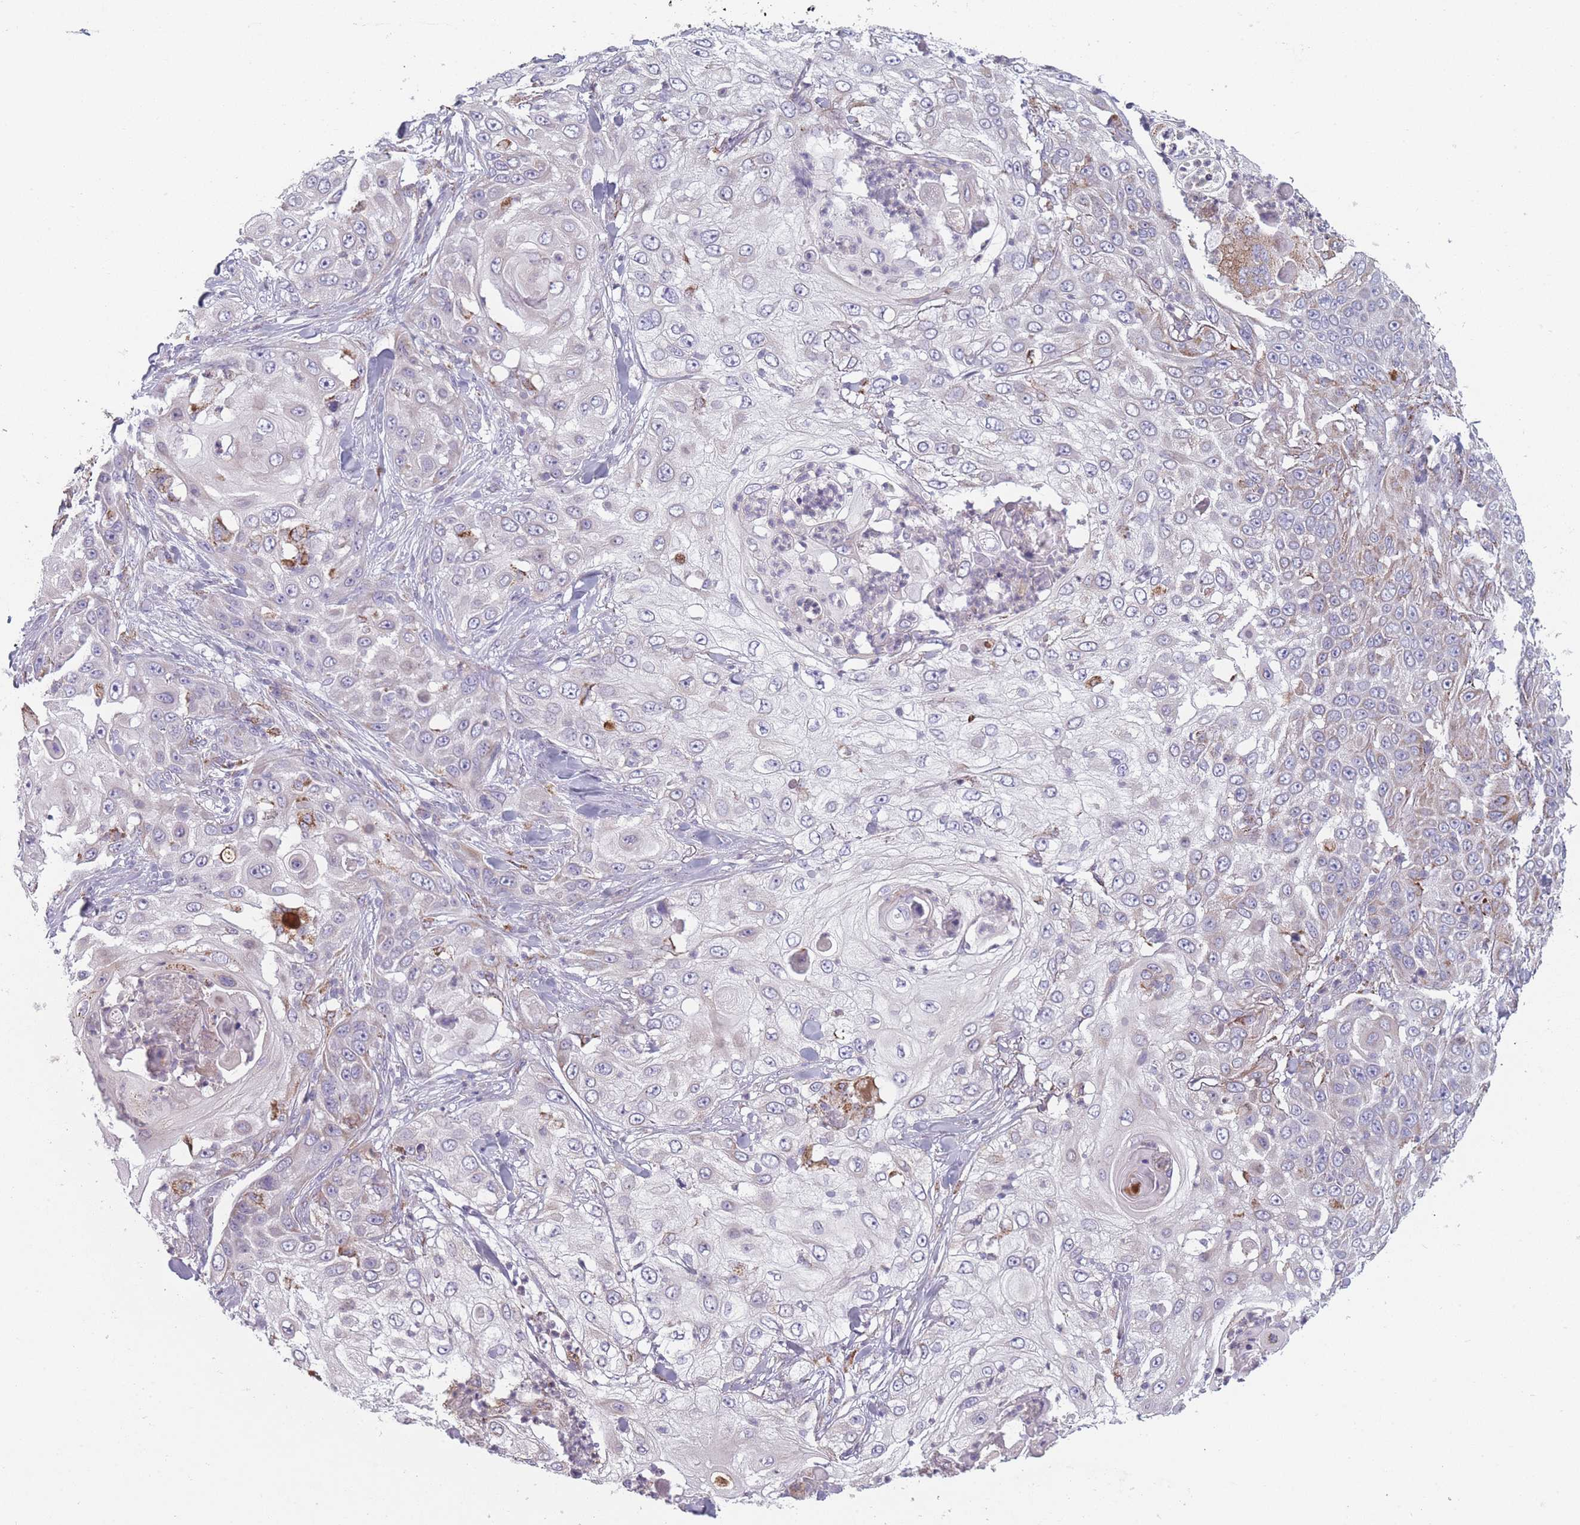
{"staining": {"intensity": "weak", "quantity": "<25%", "location": "cytoplasmic/membranous"}, "tissue": "skin cancer", "cell_type": "Tumor cells", "image_type": "cancer", "snomed": [{"axis": "morphology", "description": "Squamous cell carcinoma, NOS"}, {"axis": "topography", "description": "Skin"}], "caption": "This is a photomicrograph of immunohistochemistry (IHC) staining of skin cancer, which shows no expression in tumor cells.", "gene": "PEX11B", "patient": {"sex": "female", "age": 44}}